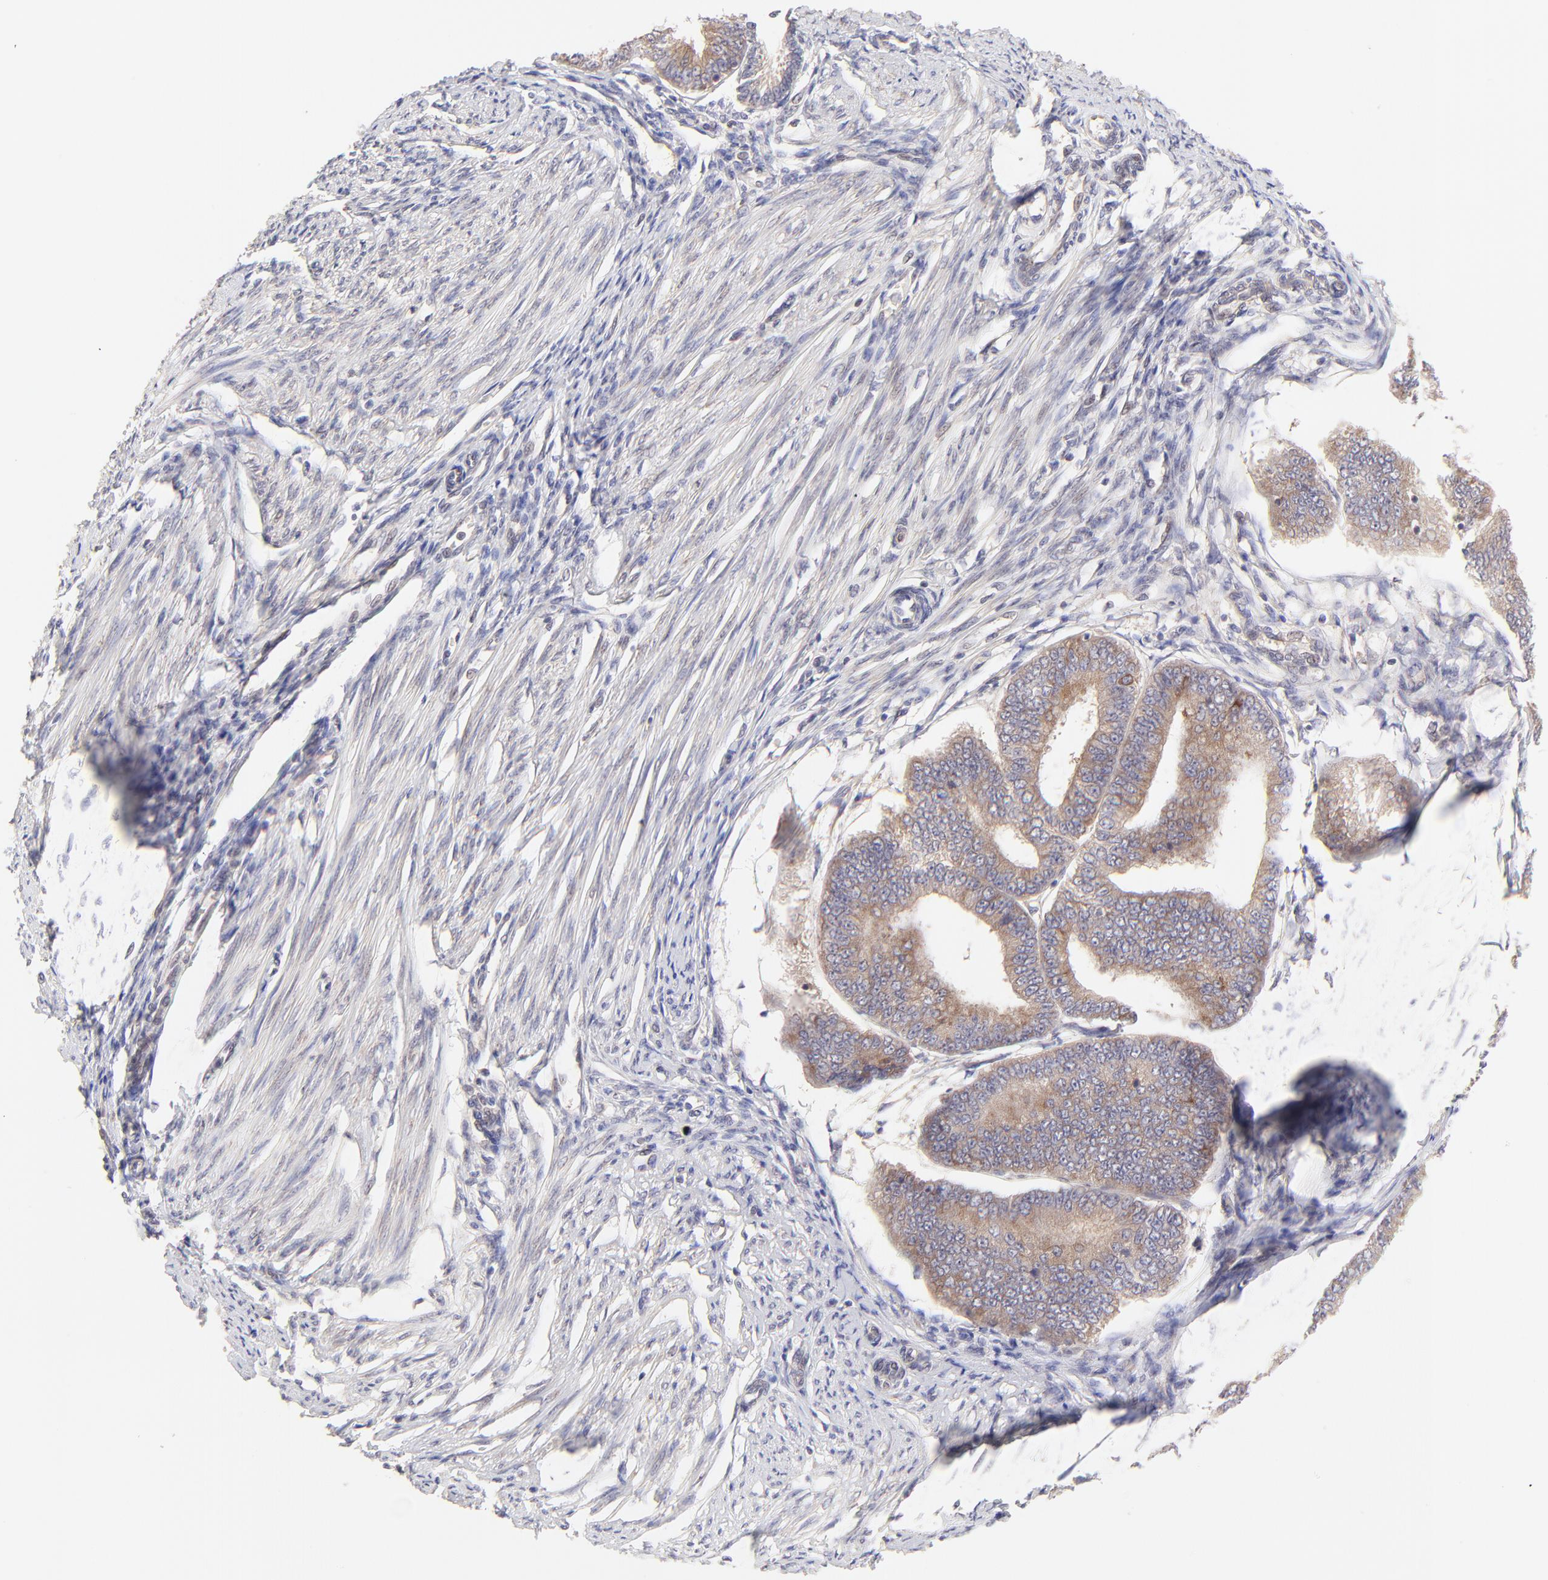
{"staining": {"intensity": "moderate", "quantity": ">75%", "location": "cytoplasmic/membranous"}, "tissue": "endometrial cancer", "cell_type": "Tumor cells", "image_type": "cancer", "snomed": [{"axis": "morphology", "description": "Adenocarcinoma, NOS"}, {"axis": "topography", "description": "Endometrium"}], "caption": "High-magnification brightfield microscopy of endometrial adenocarcinoma stained with DAB (brown) and counterstained with hematoxylin (blue). tumor cells exhibit moderate cytoplasmic/membranous expression is seen in approximately>75% of cells.", "gene": "TNRC6B", "patient": {"sex": "female", "age": 63}}